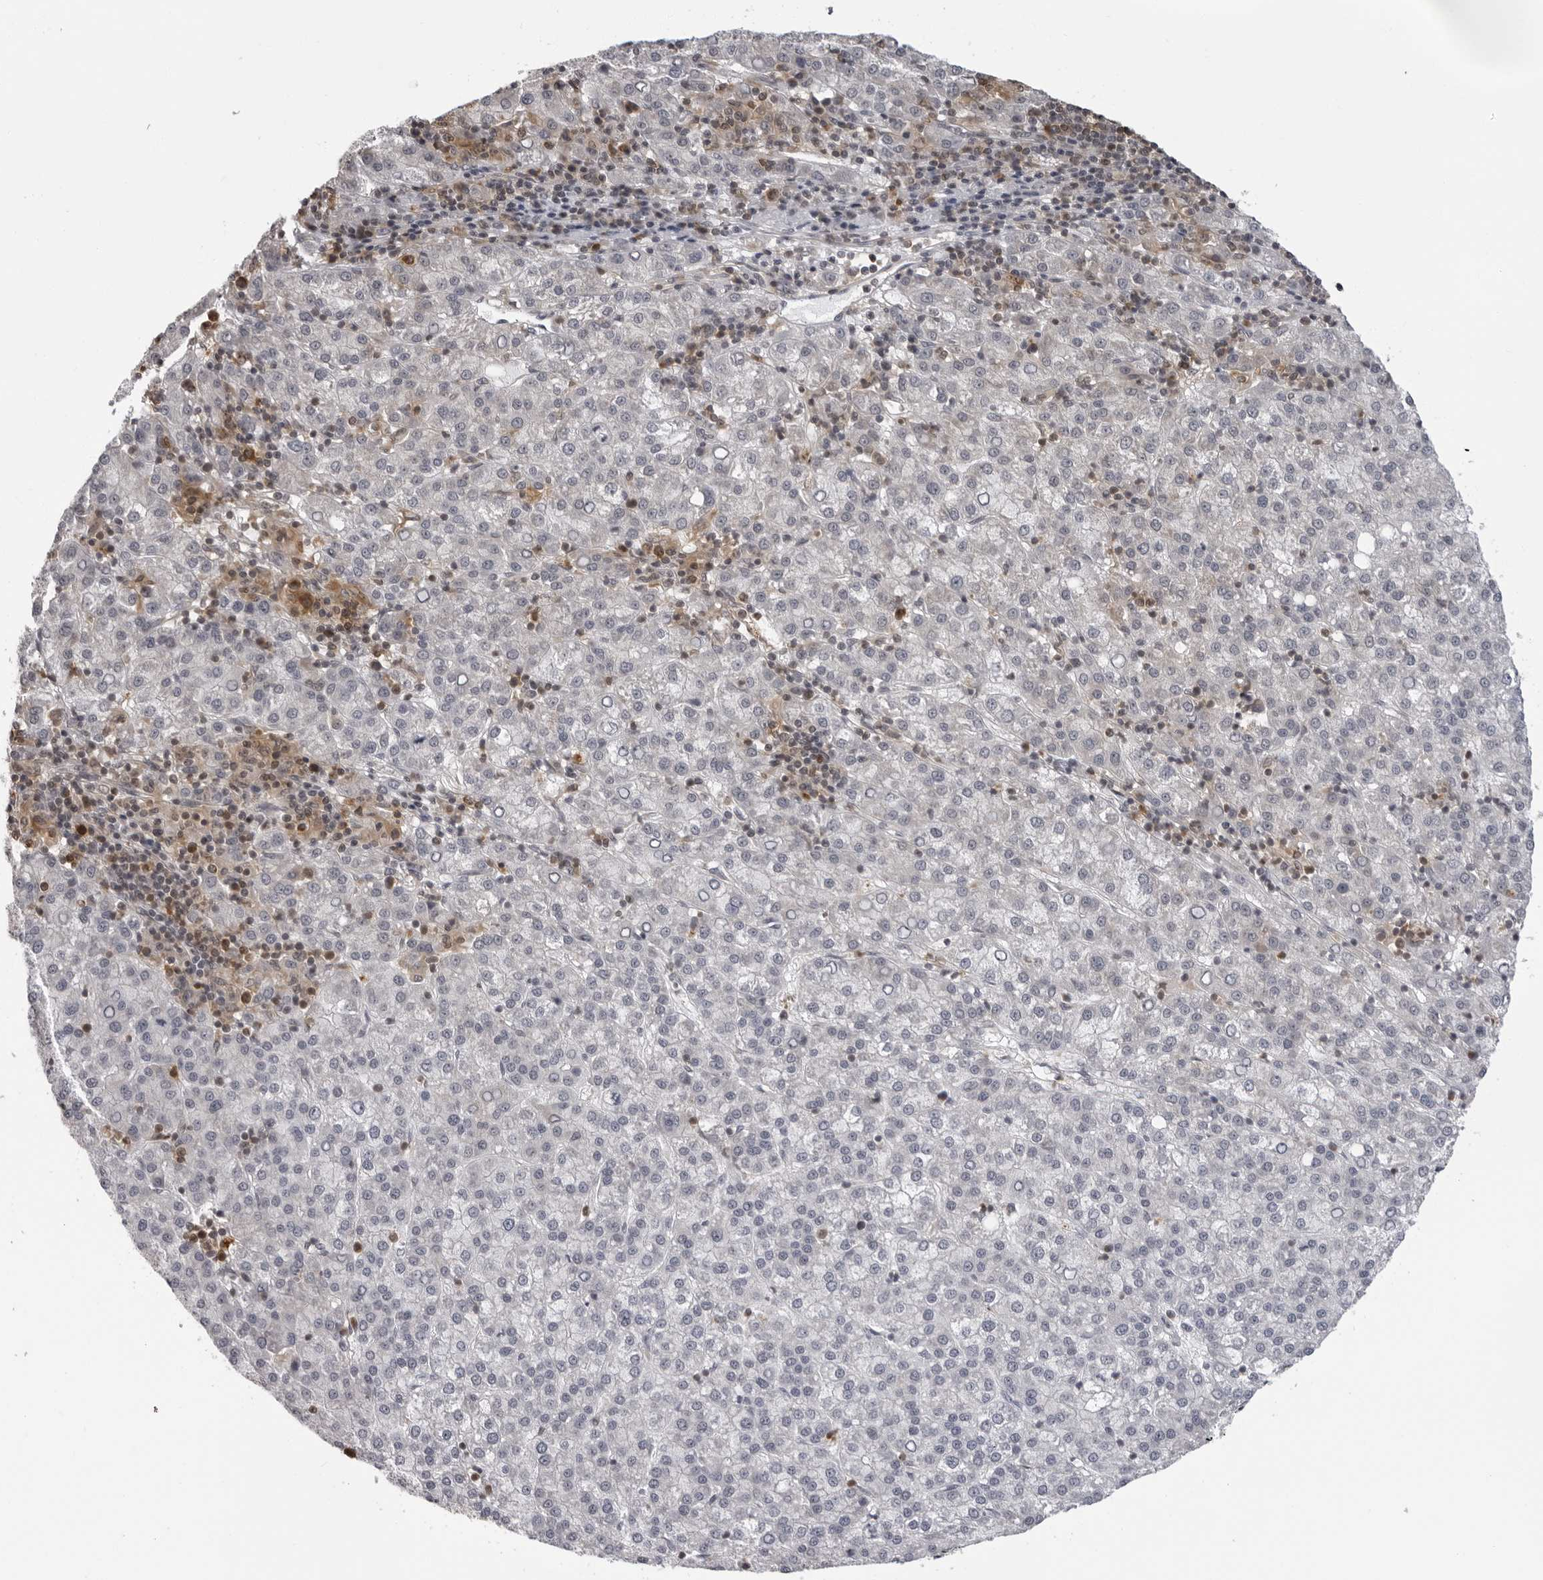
{"staining": {"intensity": "negative", "quantity": "none", "location": "none"}, "tissue": "liver cancer", "cell_type": "Tumor cells", "image_type": "cancer", "snomed": [{"axis": "morphology", "description": "Carcinoma, Hepatocellular, NOS"}, {"axis": "topography", "description": "Liver"}], "caption": "The histopathology image displays no staining of tumor cells in liver cancer.", "gene": "MRPS15", "patient": {"sex": "female", "age": 58}}